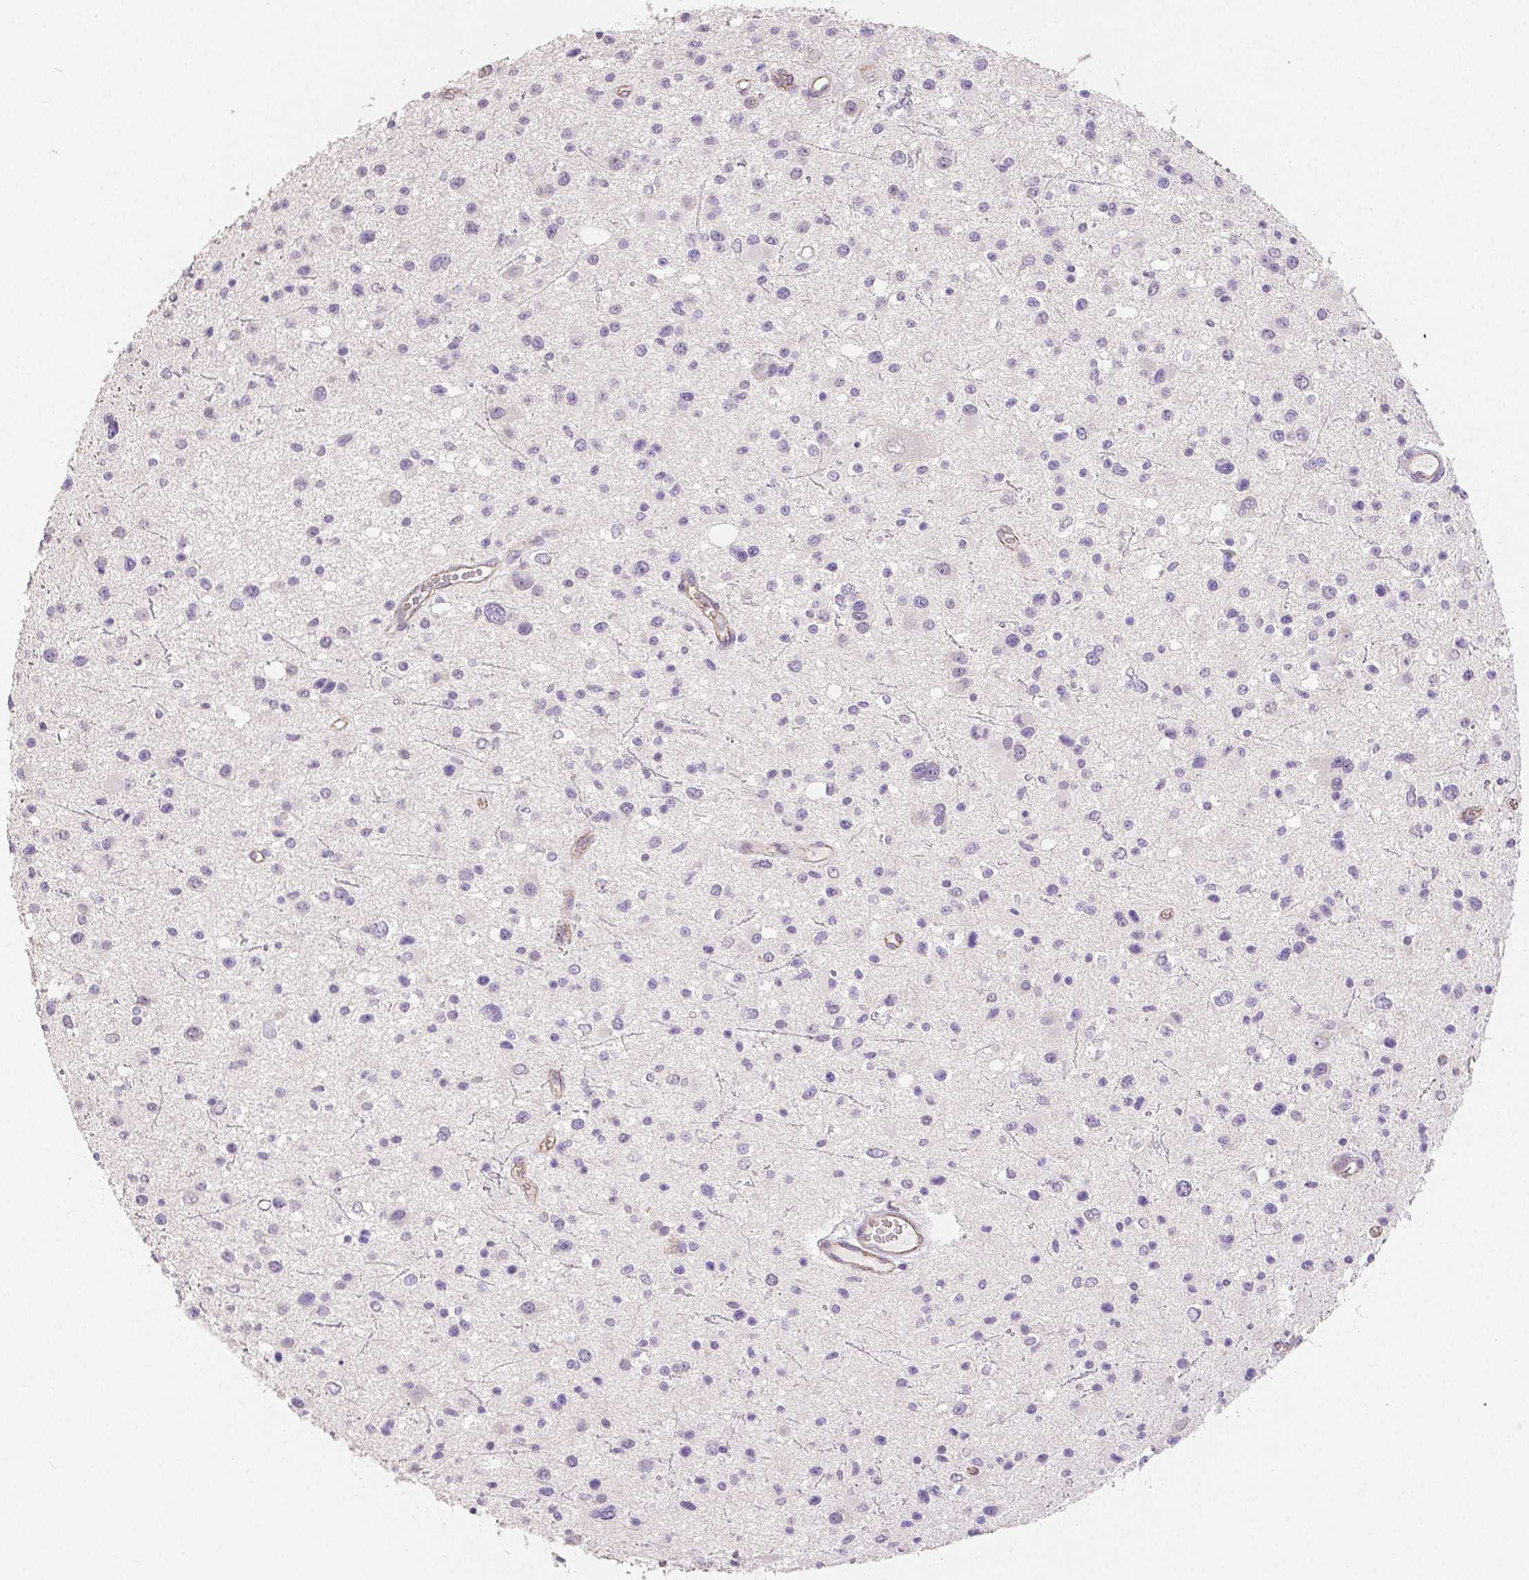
{"staining": {"intensity": "negative", "quantity": "none", "location": "none"}, "tissue": "glioma", "cell_type": "Tumor cells", "image_type": "cancer", "snomed": [{"axis": "morphology", "description": "Glioma, malignant, Low grade"}, {"axis": "topography", "description": "Brain"}], "caption": "IHC image of neoplastic tissue: glioma stained with DAB reveals no significant protein staining in tumor cells.", "gene": "OCLN", "patient": {"sex": "male", "age": 43}}